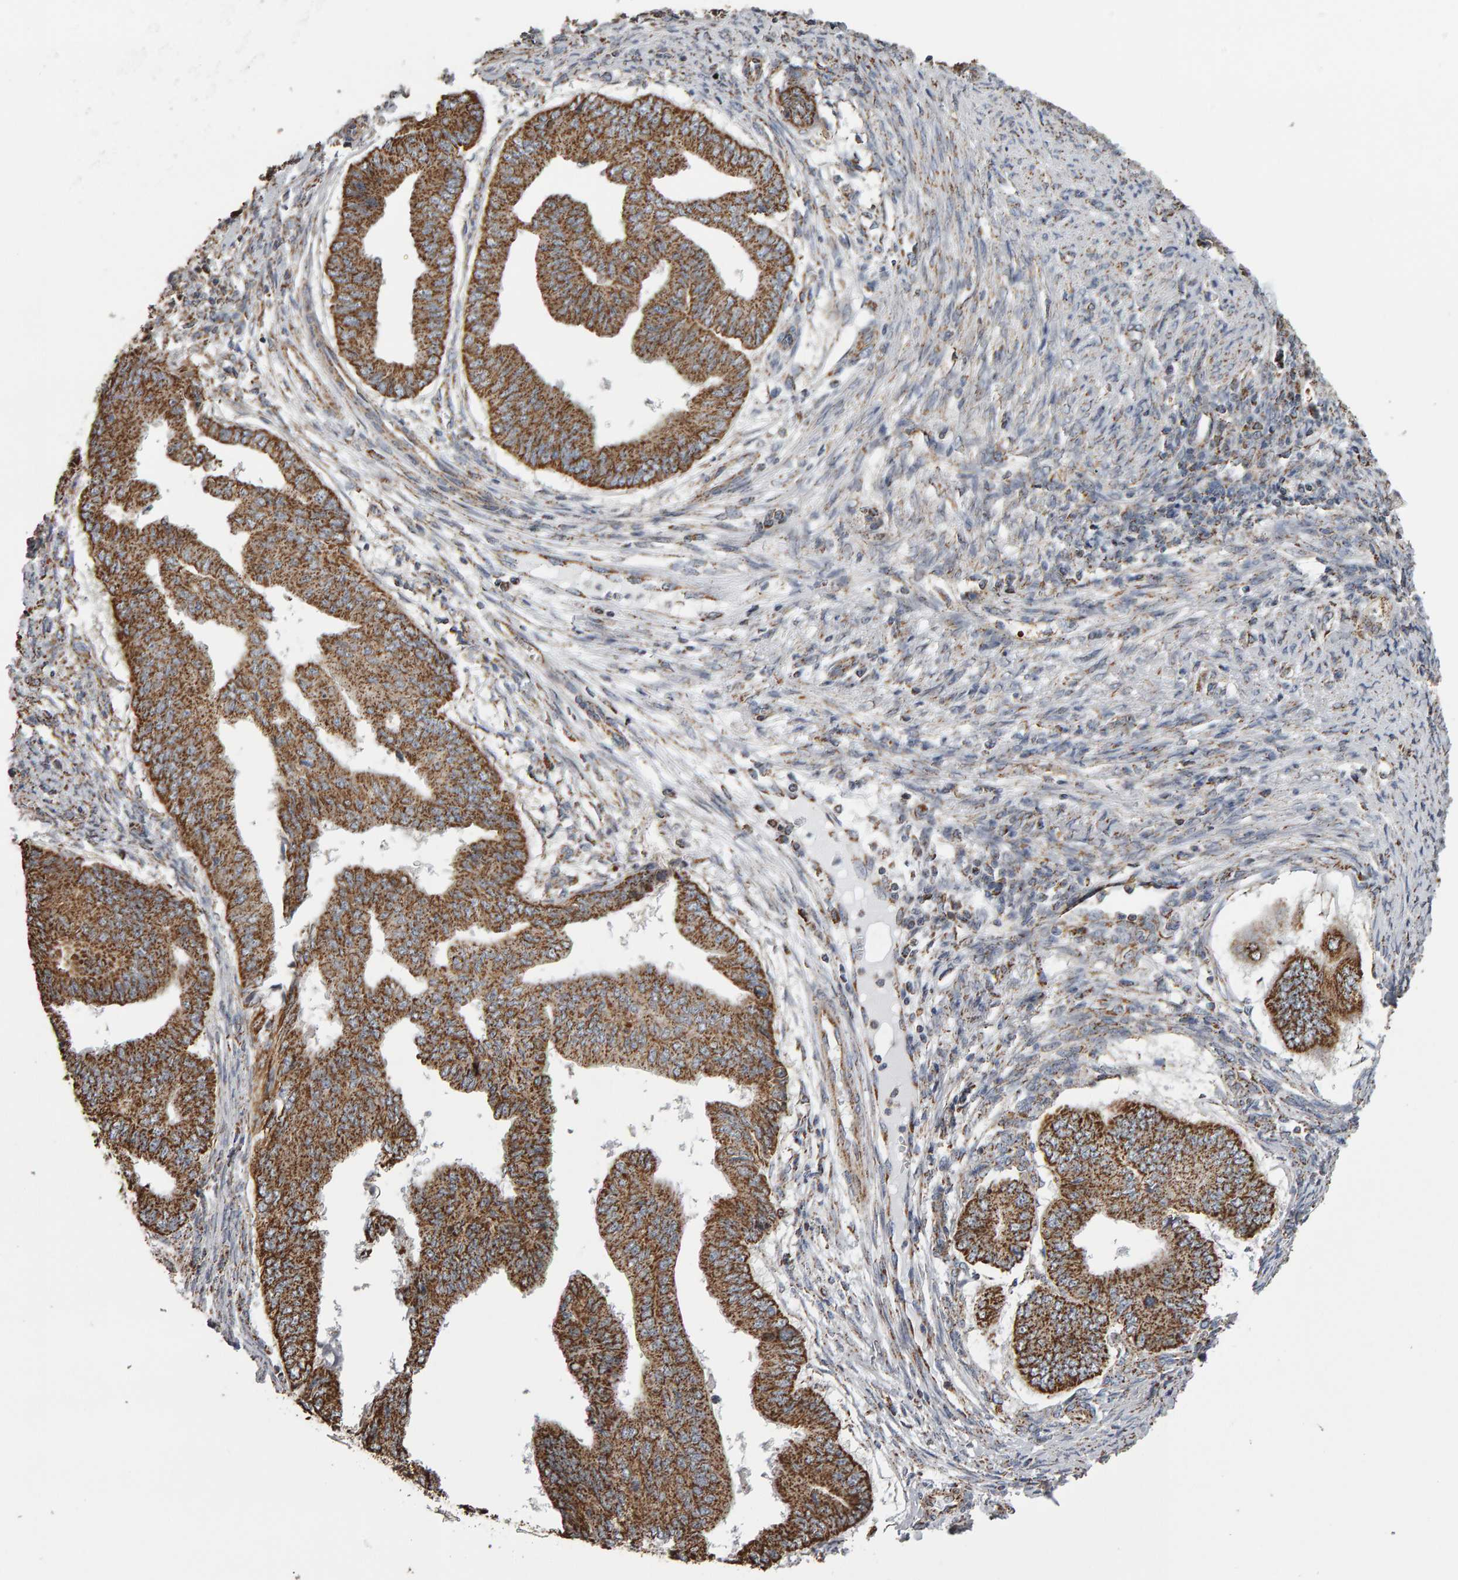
{"staining": {"intensity": "moderate", "quantity": ">75%", "location": "cytoplasmic/membranous"}, "tissue": "endometrial cancer", "cell_type": "Tumor cells", "image_type": "cancer", "snomed": [{"axis": "morphology", "description": "Polyp, NOS"}, {"axis": "morphology", "description": "Adenocarcinoma, NOS"}, {"axis": "morphology", "description": "Adenoma, NOS"}, {"axis": "topography", "description": "Endometrium"}], "caption": "Tumor cells reveal moderate cytoplasmic/membranous positivity in about >75% of cells in endometrial polyp. The staining was performed using DAB (3,3'-diaminobenzidine) to visualize the protein expression in brown, while the nuclei were stained in blue with hematoxylin (Magnification: 20x).", "gene": "TOM1L1", "patient": {"sex": "female", "age": 79}}